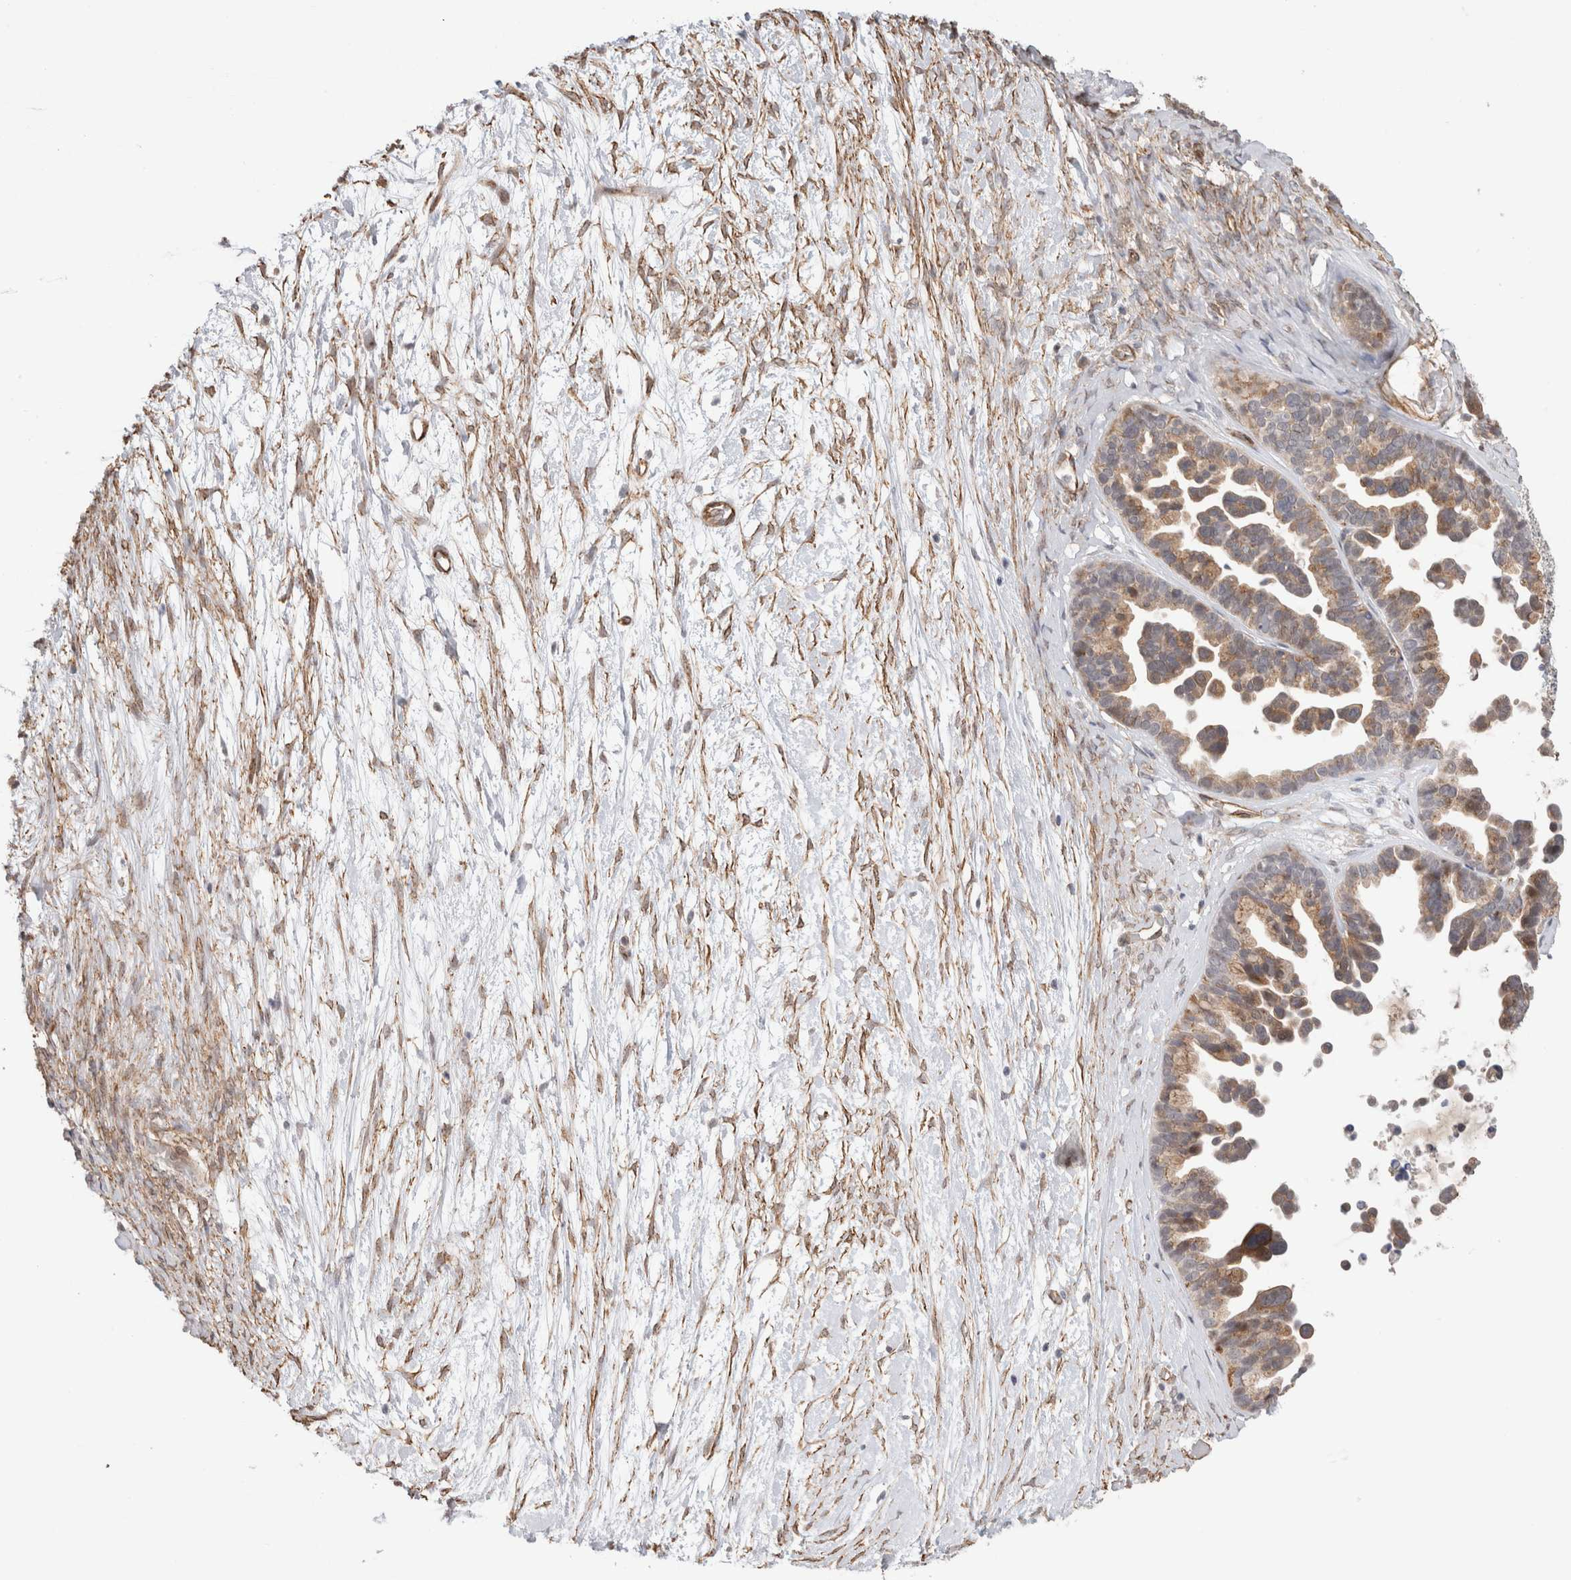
{"staining": {"intensity": "moderate", "quantity": ">75%", "location": "cytoplasmic/membranous"}, "tissue": "ovarian cancer", "cell_type": "Tumor cells", "image_type": "cancer", "snomed": [{"axis": "morphology", "description": "Cystadenocarcinoma, serous, NOS"}, {"axis": "topography", "description": "Ovary"}], "caption": "A micrograph of ovarian serous cystadenocarcinoma stained for a protein demonstrates moderate cytoplasmic/membranous brown staining in tumor cells.", "gene": "CAAP1", "patient": {"sex": "female", "age": 56}}